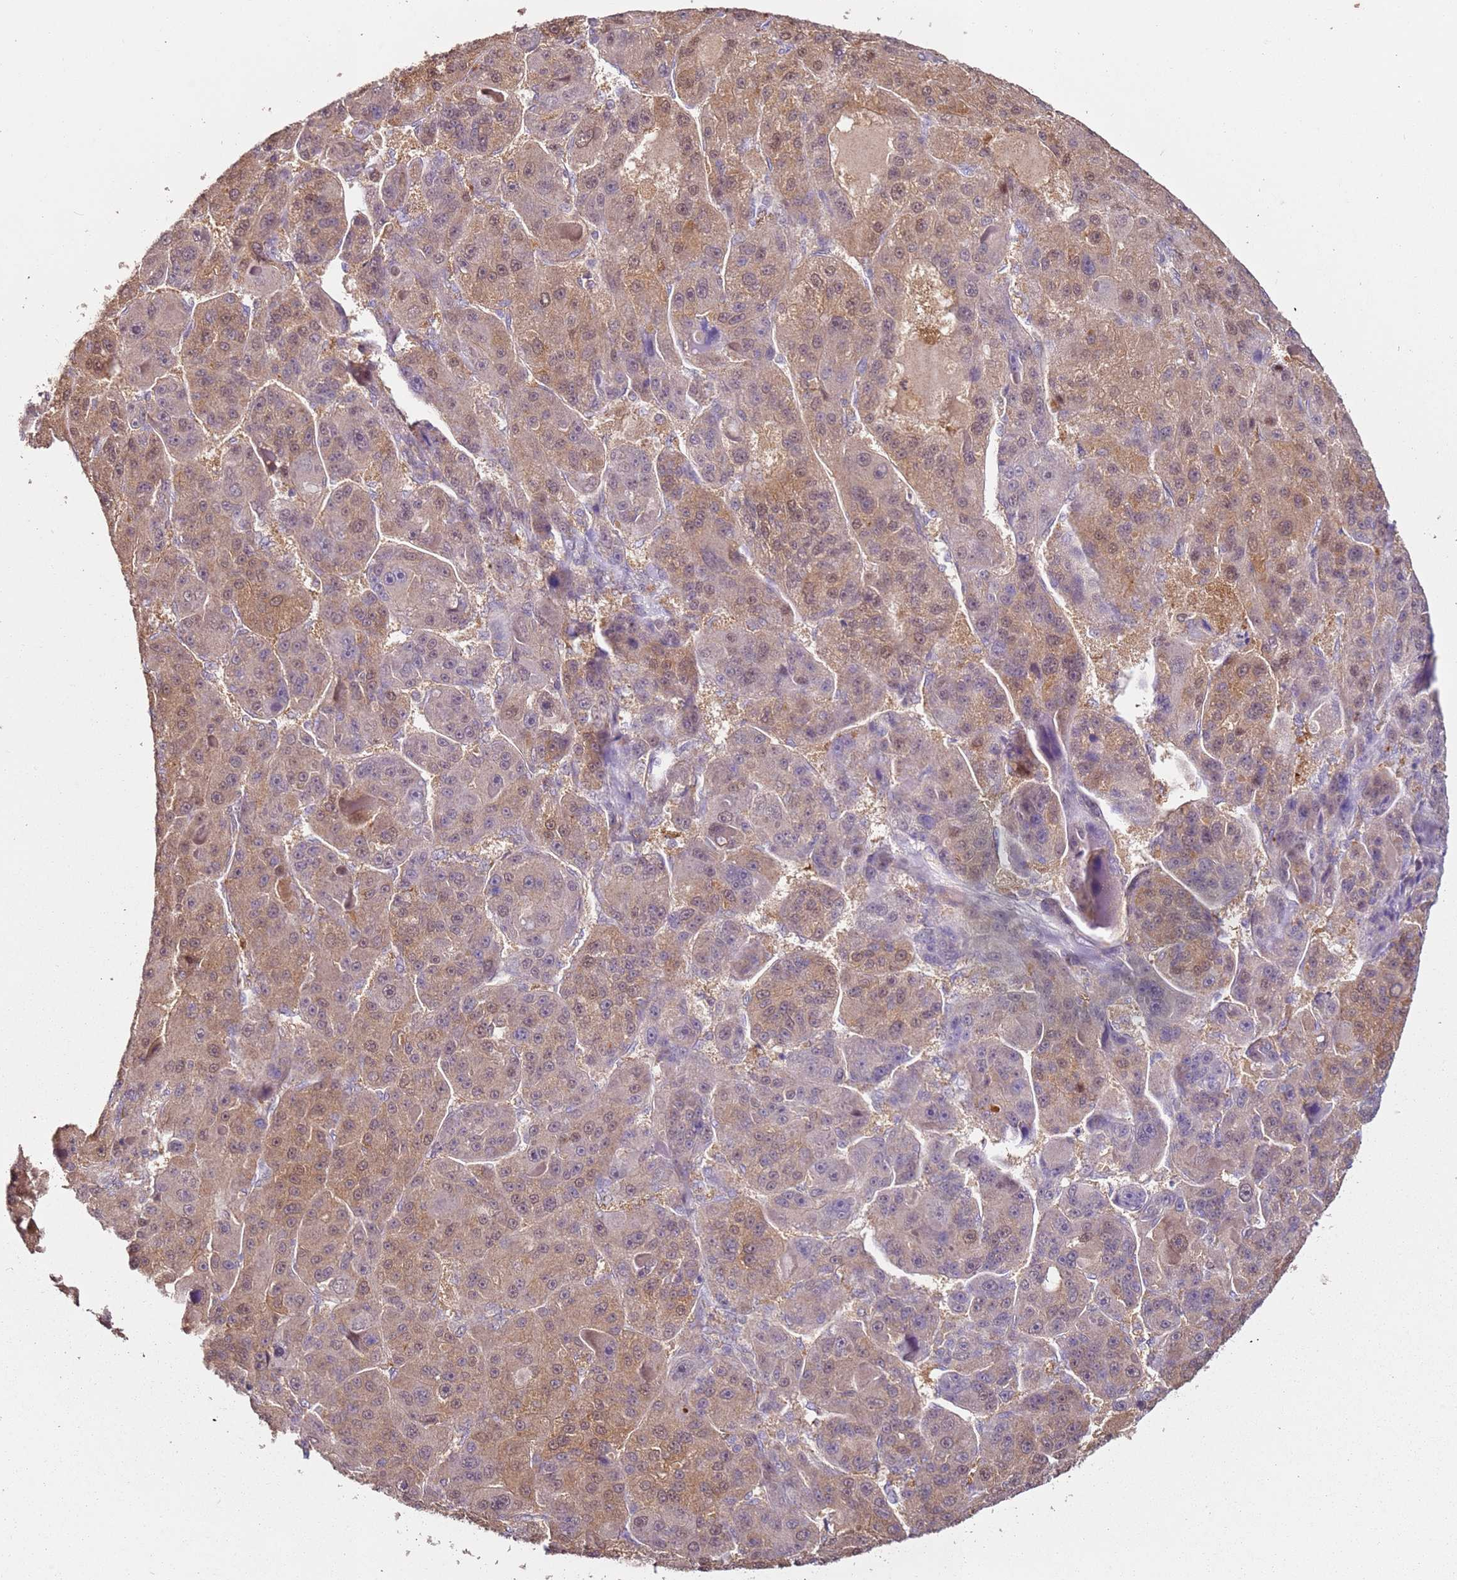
{"staining": {"intensity": "weak", "quantity": ">75%", "location": "cytoplasmic/membranous"}, "tissue": "liver cancer", "cell_type": "Tumor cells", "image_type": "cancer", "snomed": [{"axis": "morphology", "description": "Carcinoma, Hepatocellular, NOS"}, {"axis": "topography", "description": "Liver"}], "caption": "Tumor cells reveal low levels of weak cytoplasmic/membranous staining in about >75% of cells in human liver cancer.", "gene": "MDH1", "patient": {"sex": "male", "age": 76}}